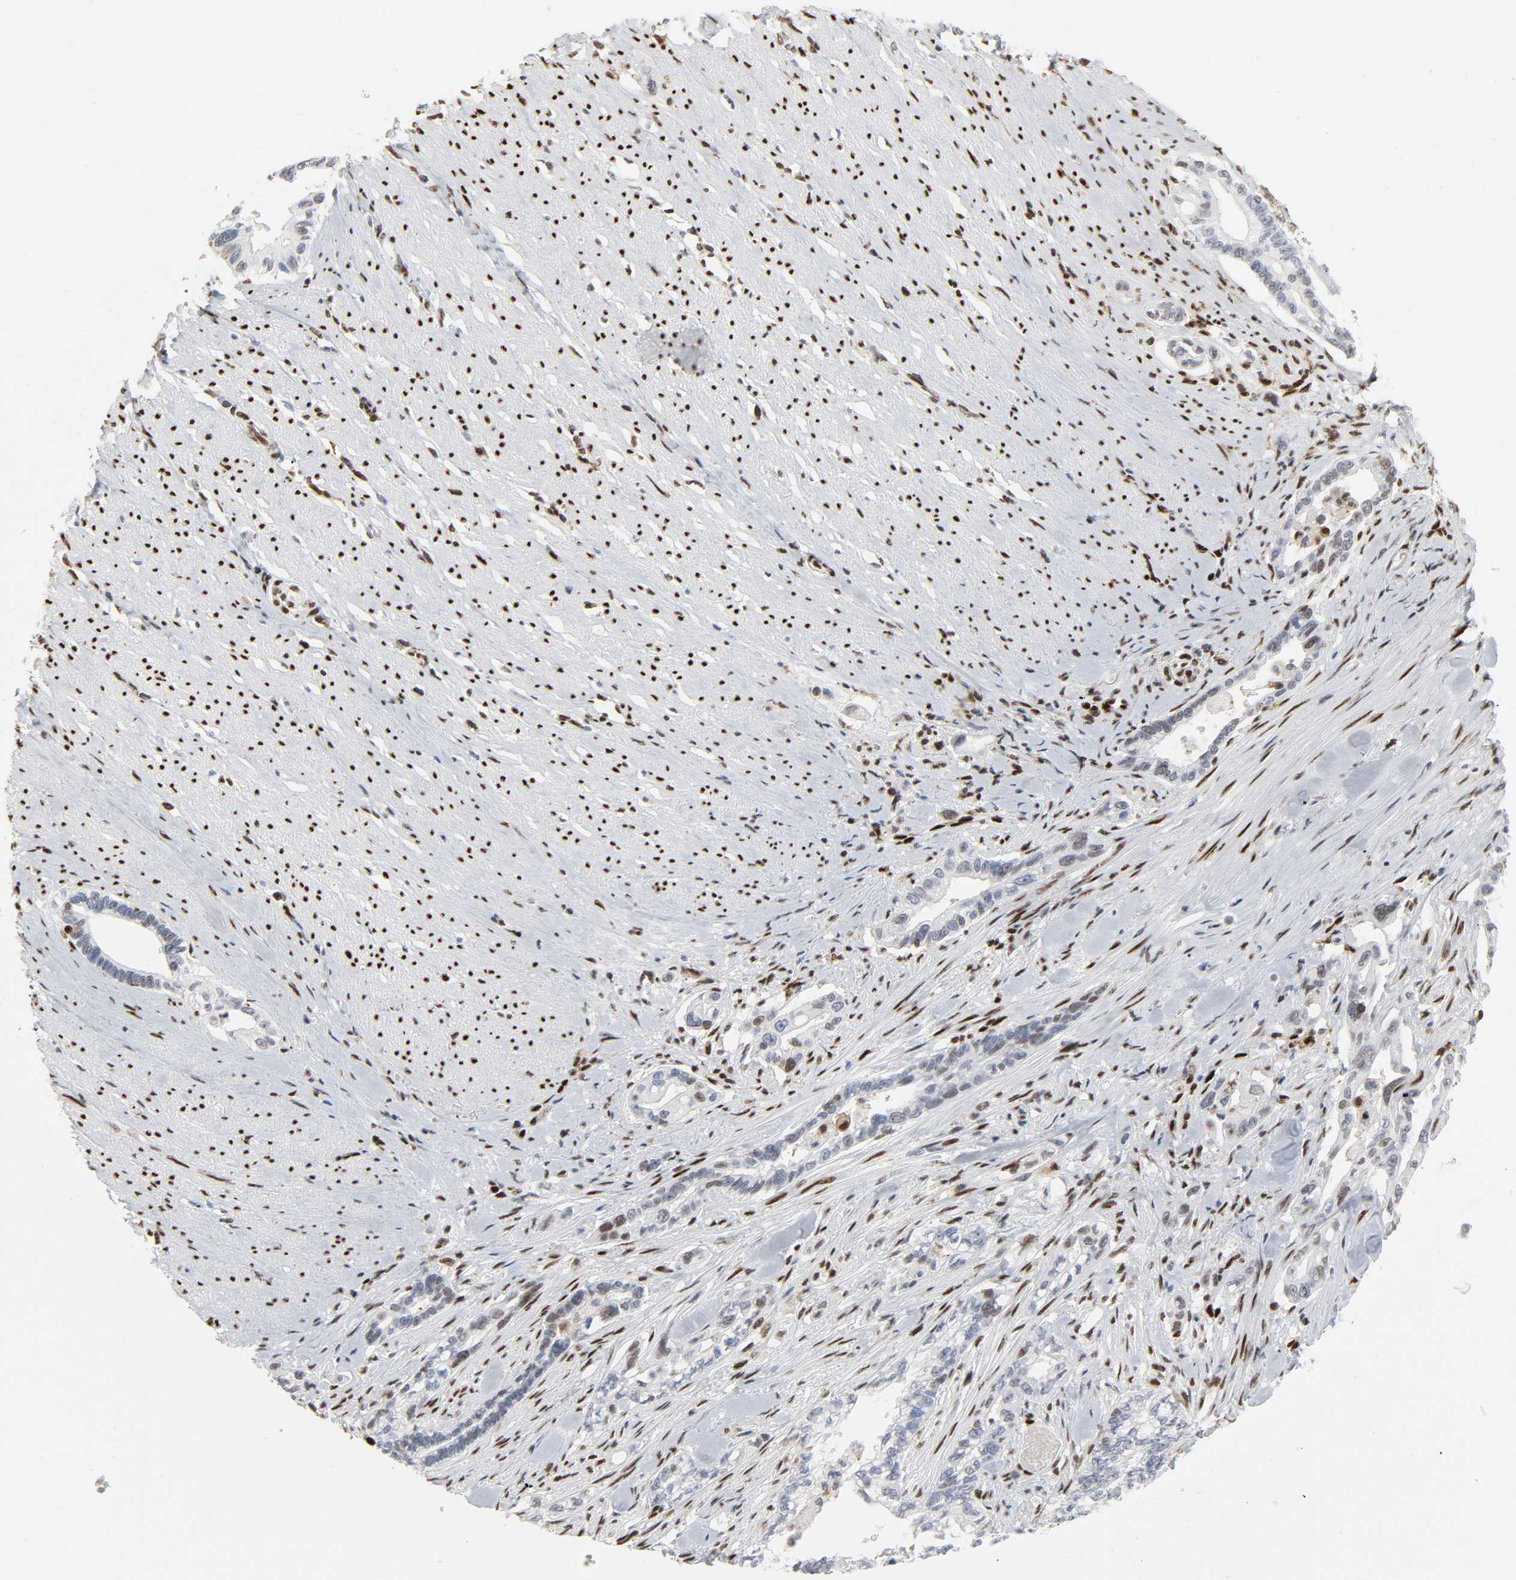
{"staining": {"intensity": "weak", "quantity": "25%-75%", "location": "nuclear"}, "tissue": "pancreatic cancer", "cell_type": "Tumor cells", "image_type": "cancer", "snomed": [{"axis": "morphology", "description": "Normal tissue, NOS"}, {"axis": "topography", "description": "Pancreas"}], "caption": "The photomicrograph exhibits a brown stain indicating the presence of a protein in the nuclear of tumor cells in pancreatic cancer. Nuclei are stained in blue.", "gene": "WAS", "patient": {"sex": "male", "age": 42}}